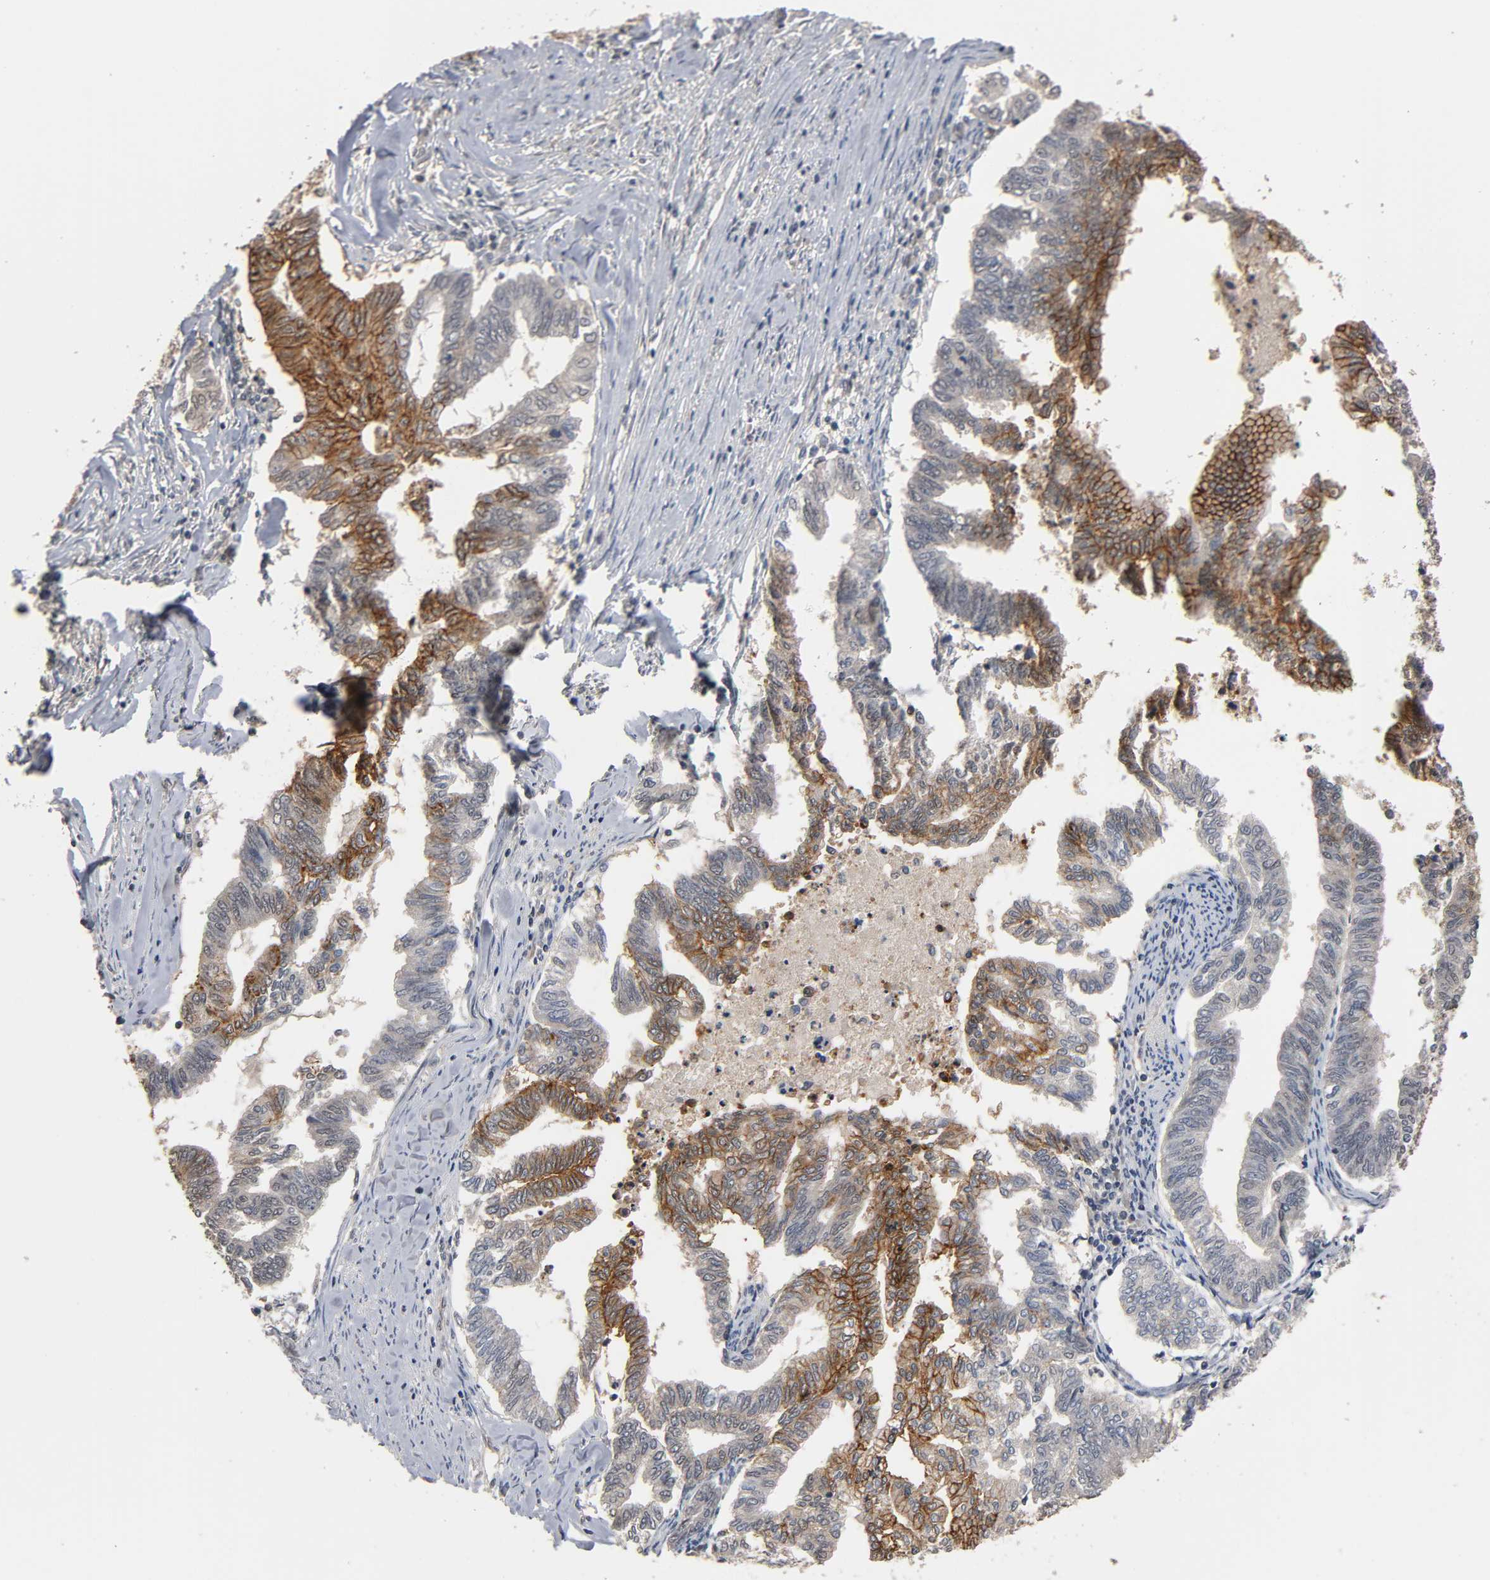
{"staining": {"intensity": "strong", "quantity": "<25%", "location": "cytoplasmic/membranous"}, "tissue": "endometrial cancer", "cell_type": "Tumor cells", "image_type": "cancer", "snomed": [{"axis": "morphology", "description": "Adenocarcinoma, NOS"}, {"axis": "topography", "description": "Endometrium"}], "caption": "Tumor cells reveal medium levels of strong cytoplasmic/membranous staining in about <25% of cells in human endometrial cancer (adenocarcinoma).", "gene": "HTR1E", "patient": {"sex": "female", "age": 79}}